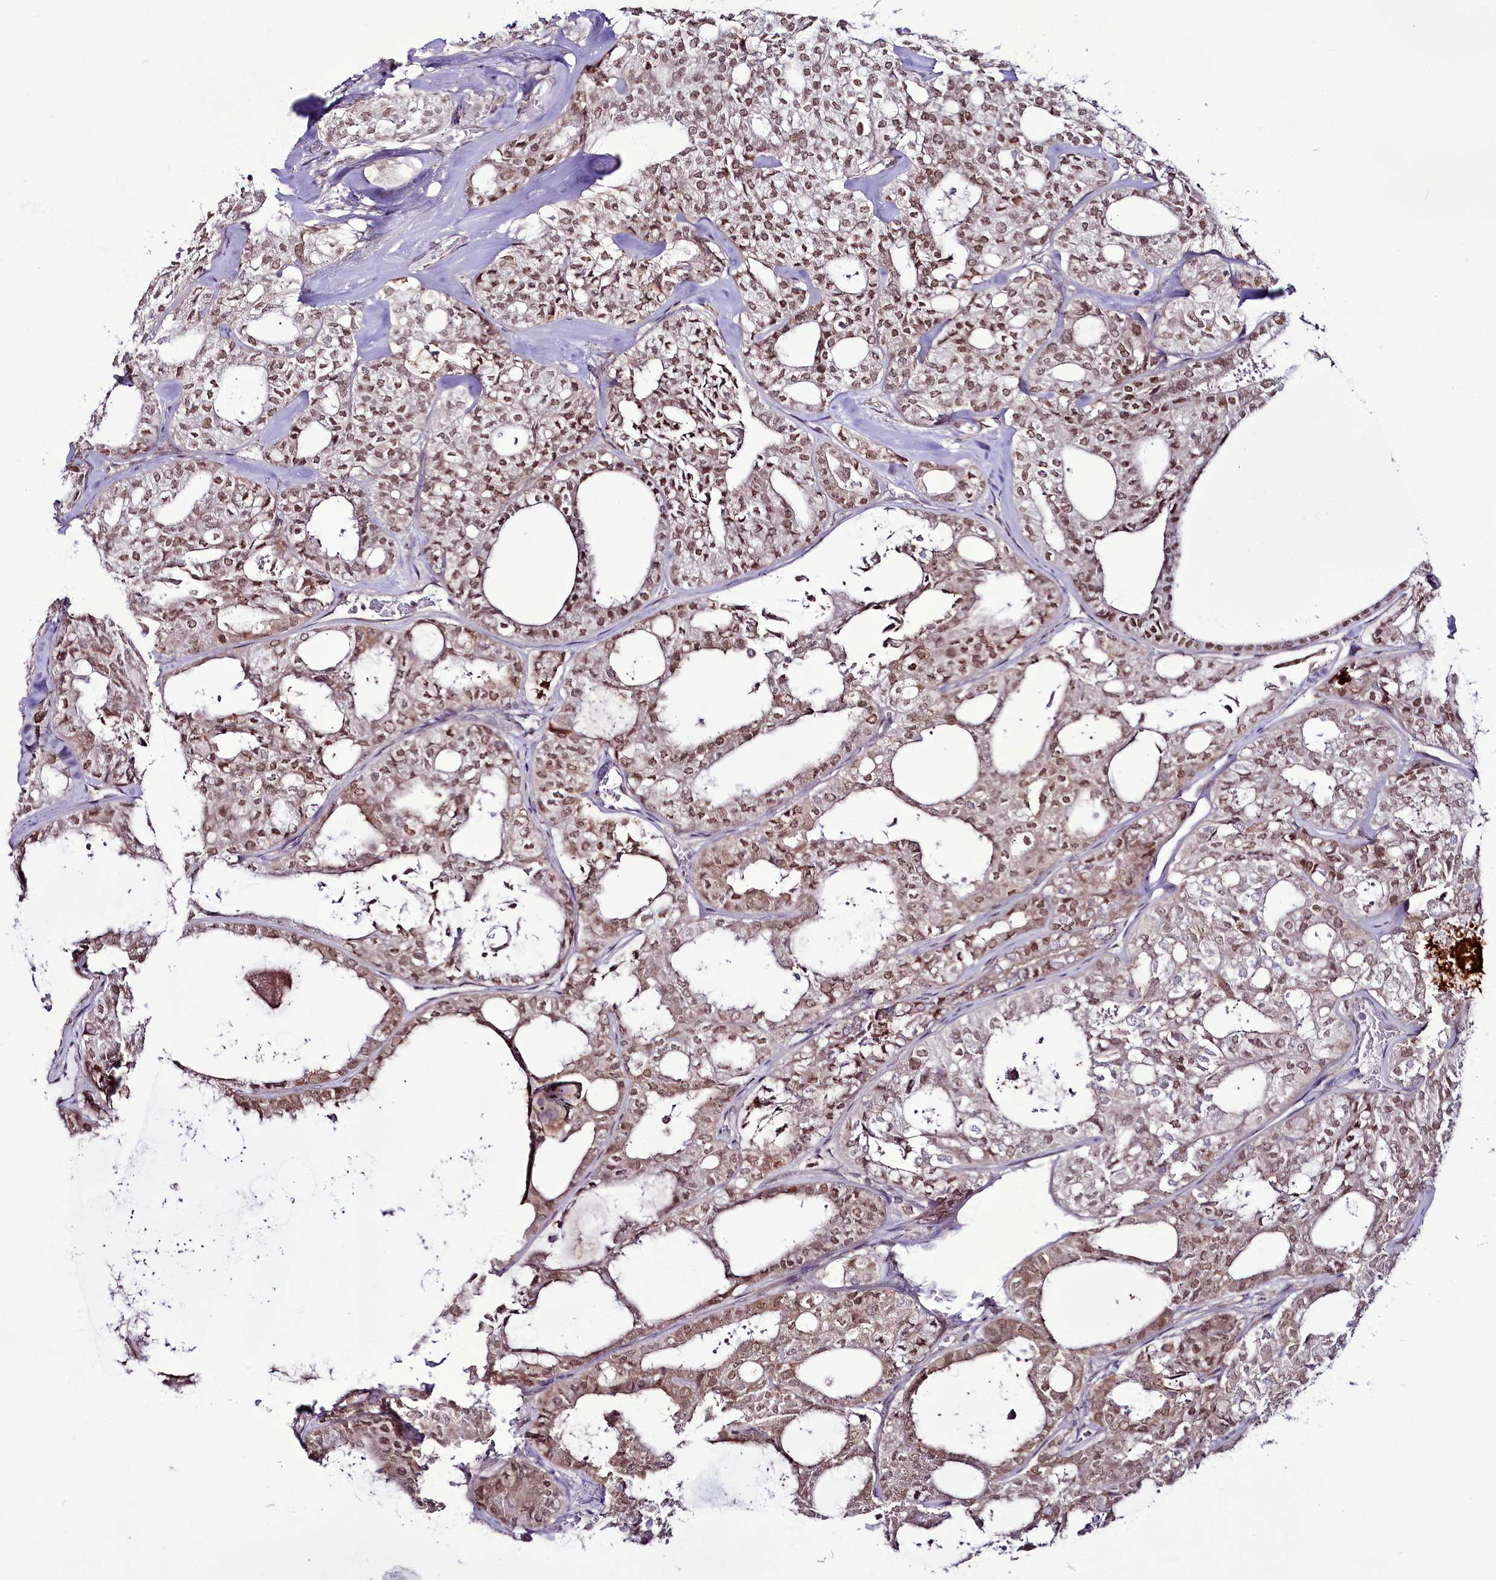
{"staining": {"intensity": "moderate", "quantity": ">75%", "location": "nuclear"}, "tissue": "thyroid cancer", "cell_type": "Tumor cells", "image_type": "cancer", "snomed": [{"axis": "morphology", "description": "Follicular adenoma carcinoma, NOS"}, {"axis": "topography", "description": "Thyroid gland"}], "caption": "Protein expression analysis of thyroid cancer displays moderate nuclear staining in about >75% of tumor cells. (DAB IHC with brightfield microscopy, high magnification).", "gene": "RSBN1", "patient": {"sex": "male", "age": 75}}